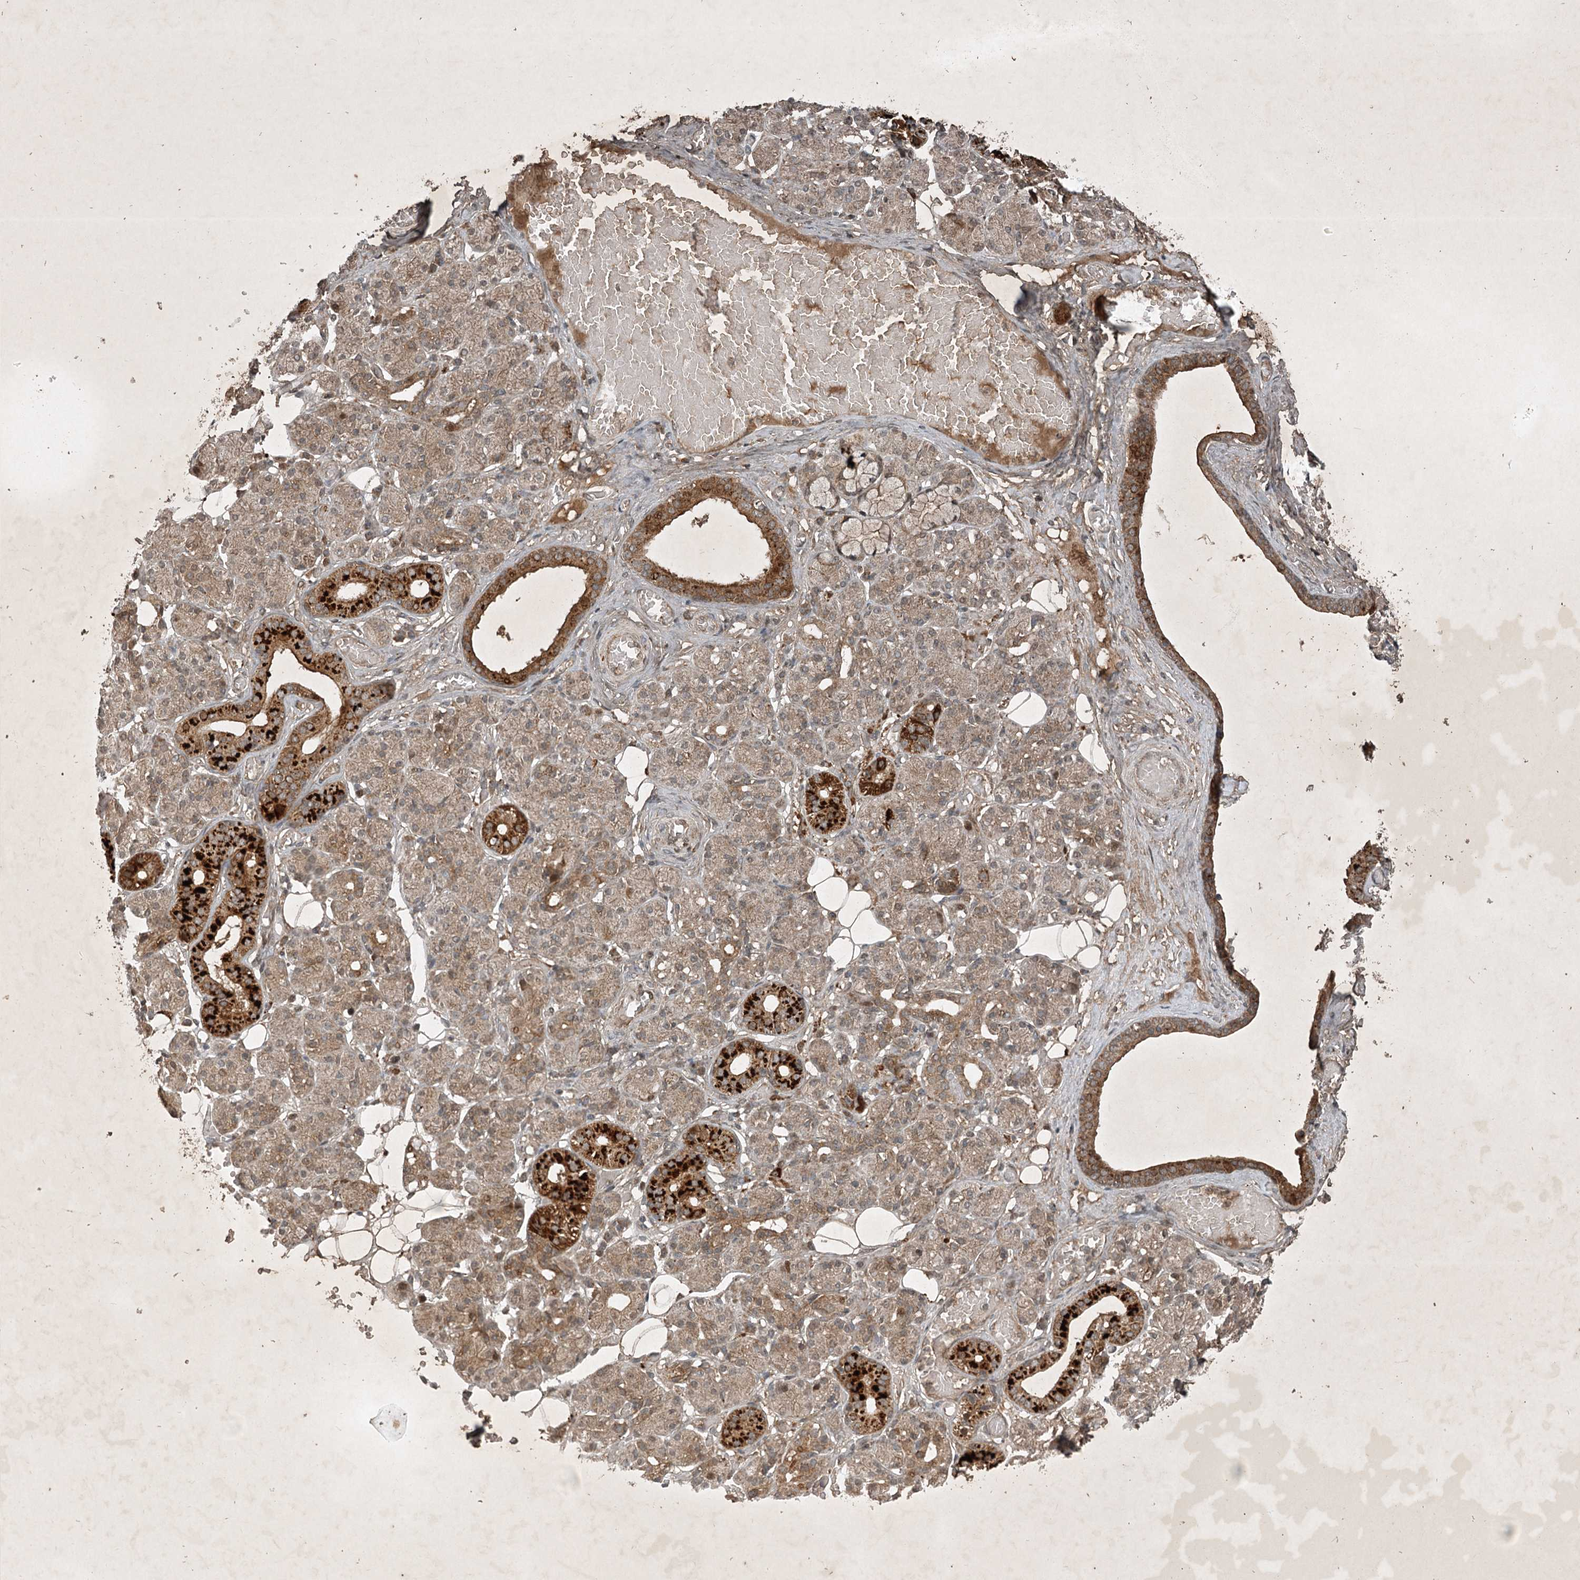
{"staining": {"intensity": "strong", "quantity": "25%-75%", "location": "cytoplasmic/membranous"}, "tissue": "salivary gland", "cell_type": "Glandular cells", "image_type": "normal", "snomed": [{"axis": "morphology", "description": "Normal tissue, NOS"}, {"axis": "topography", "description": "Salivary gland"}], "caption": "Glandular cells reveal high levels of strong cytoplasmic/membranous staining in approximately 25%-75% of cells in unremarkable salivary gland. The protein is stained brown, and the nuclei are stained in blue (DAB (3,3'-diaminobenzidine) IHC with brightfield microscopy, high magnification).", "gene": "UNC93A", "patient": {"sex": "male", "age": 63}}